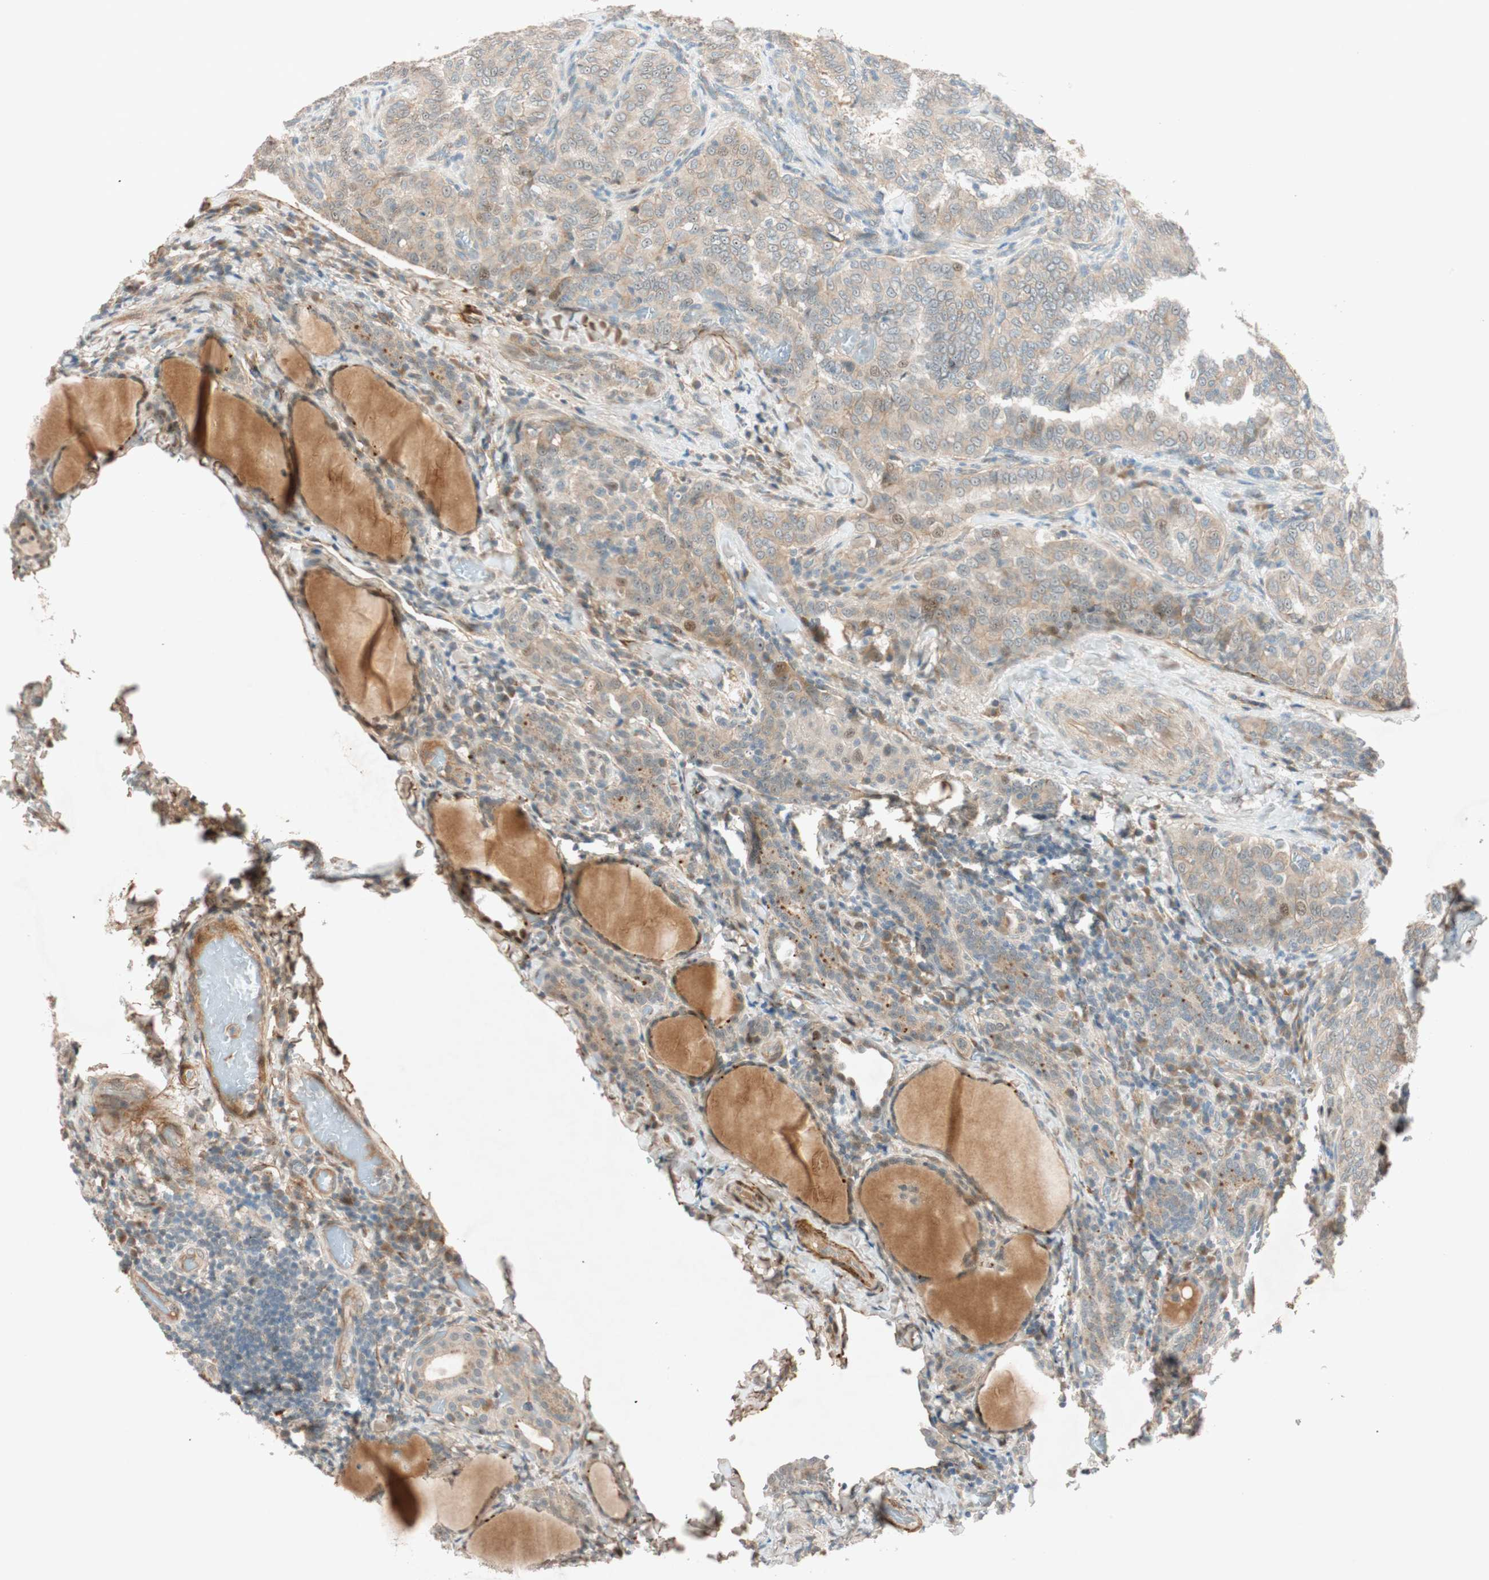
{"staining": {"intensity": "weak", "quantity": ">75%", "location": "cytoplasmic/membranous"}, "tissue": "thyroid cancer", "cell_type": "Tumor cells", "image_type": "cancer", "snomed": [{"axis": "morphology", "description": "Normal tissue, NOS"}, {"axis": "morphology", "description": "Papillary adenocarcinoma, NOS"}, {"axis": "topography", "description": "Thyroid gland"}], "caption": "High-power microscopy captured an immunohistochemistry (IHC) image of thyroid cancer (papillary adenocarcinoma), revealing weak cytoplasmic/membranous positivity in approximately >75% of tumor cells.", "gene": "EPHA6", "patient": {"sex": "female", "age": 30}}